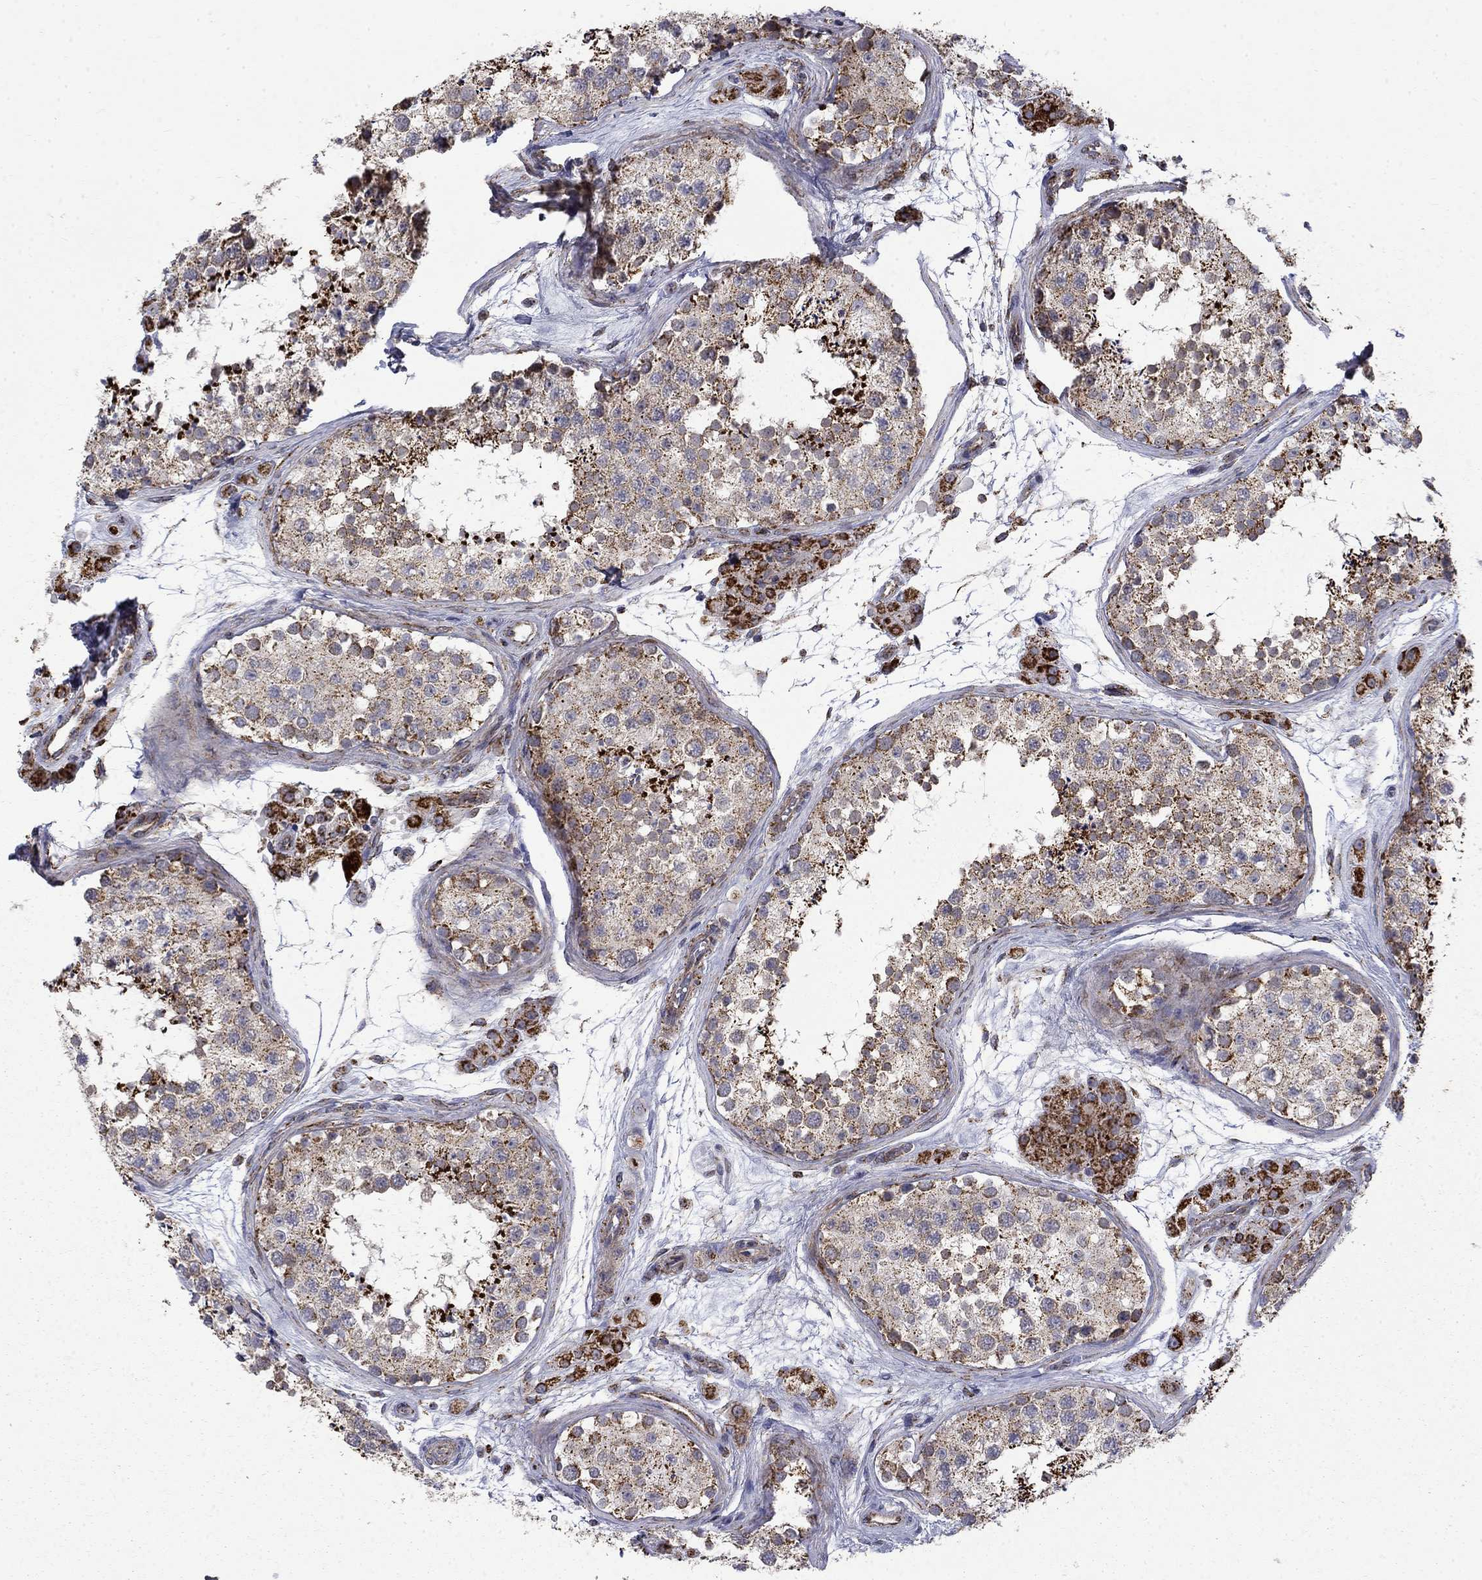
{"staining": {"intensity": "strong", "quantity": "25%-75%", "location": "cytoplasmic/membranous"}, "tissue": "testis", "cell_type": "Cells in seminiferous ducts", "image_type": "normal", "snomed": [{"axis": "morphology", "description": "Normal tissue, NOS"}, {"axis": "topography", "description": "Testis"}], "caption": "Human testis stained for a protein (brown) displays strong cytoplasmic/membranous positive staining in approximately 25%-75% of cells in seminiferous ducts.", "gene": "PCBP3", "patient": {"sex": "male", "age": 41}}